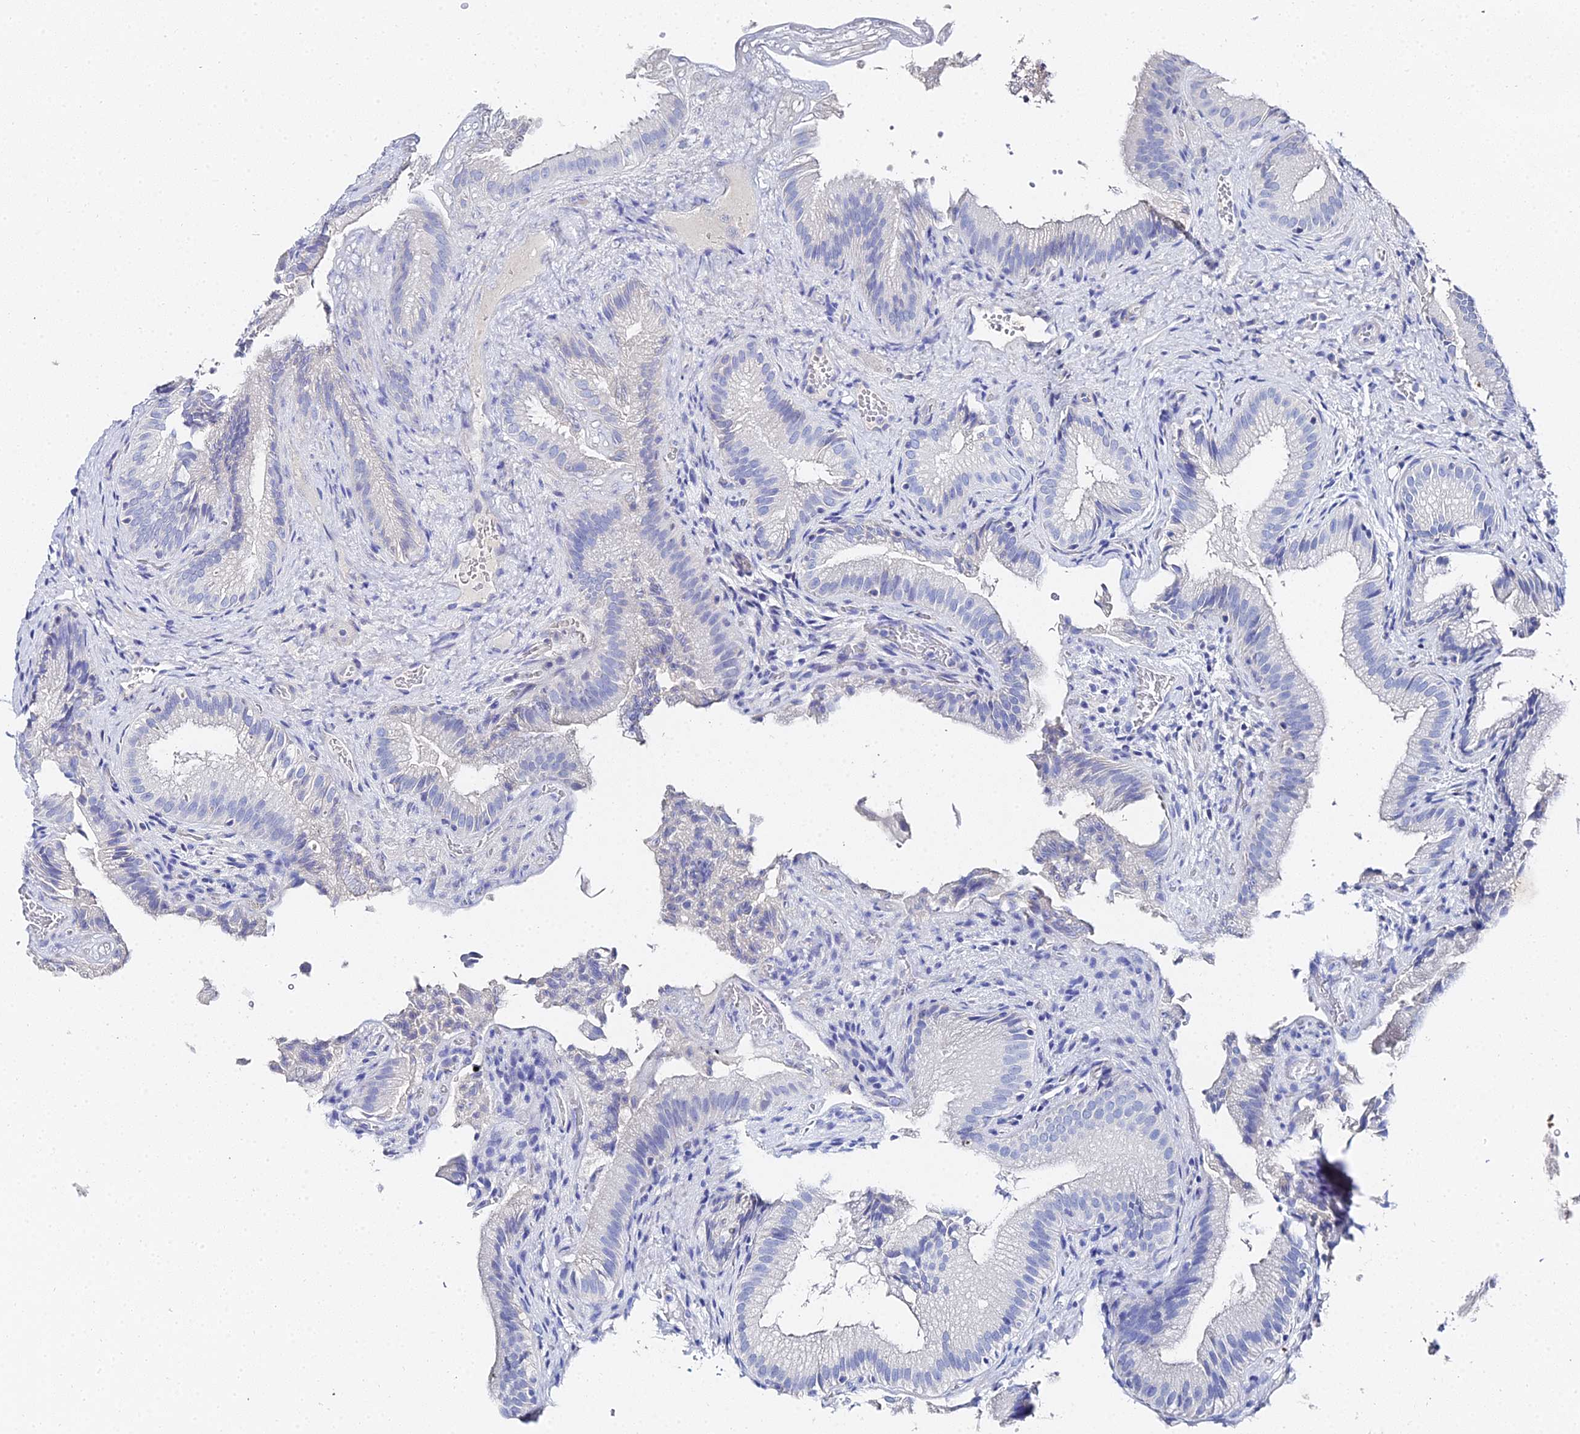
{"staining": {"intensity": "negative", "quantity": "none", "location": "none"}, "tissue": "gallbladder", "cell_type": "Glandular cells", "image_type": "normal", "snomed": [{"axis": "morphology", "description": "Normal tissue, NOS"}, {"axis": "topography", "description": "Gallbladder"}], "caption": "This is a micrograph of immunohistochemistry (IHC) staining of benign gallbladder, which shows no expression in glandular cells.", "gene": "KRT17", "patient": {"sex": "female", "age": 30}}